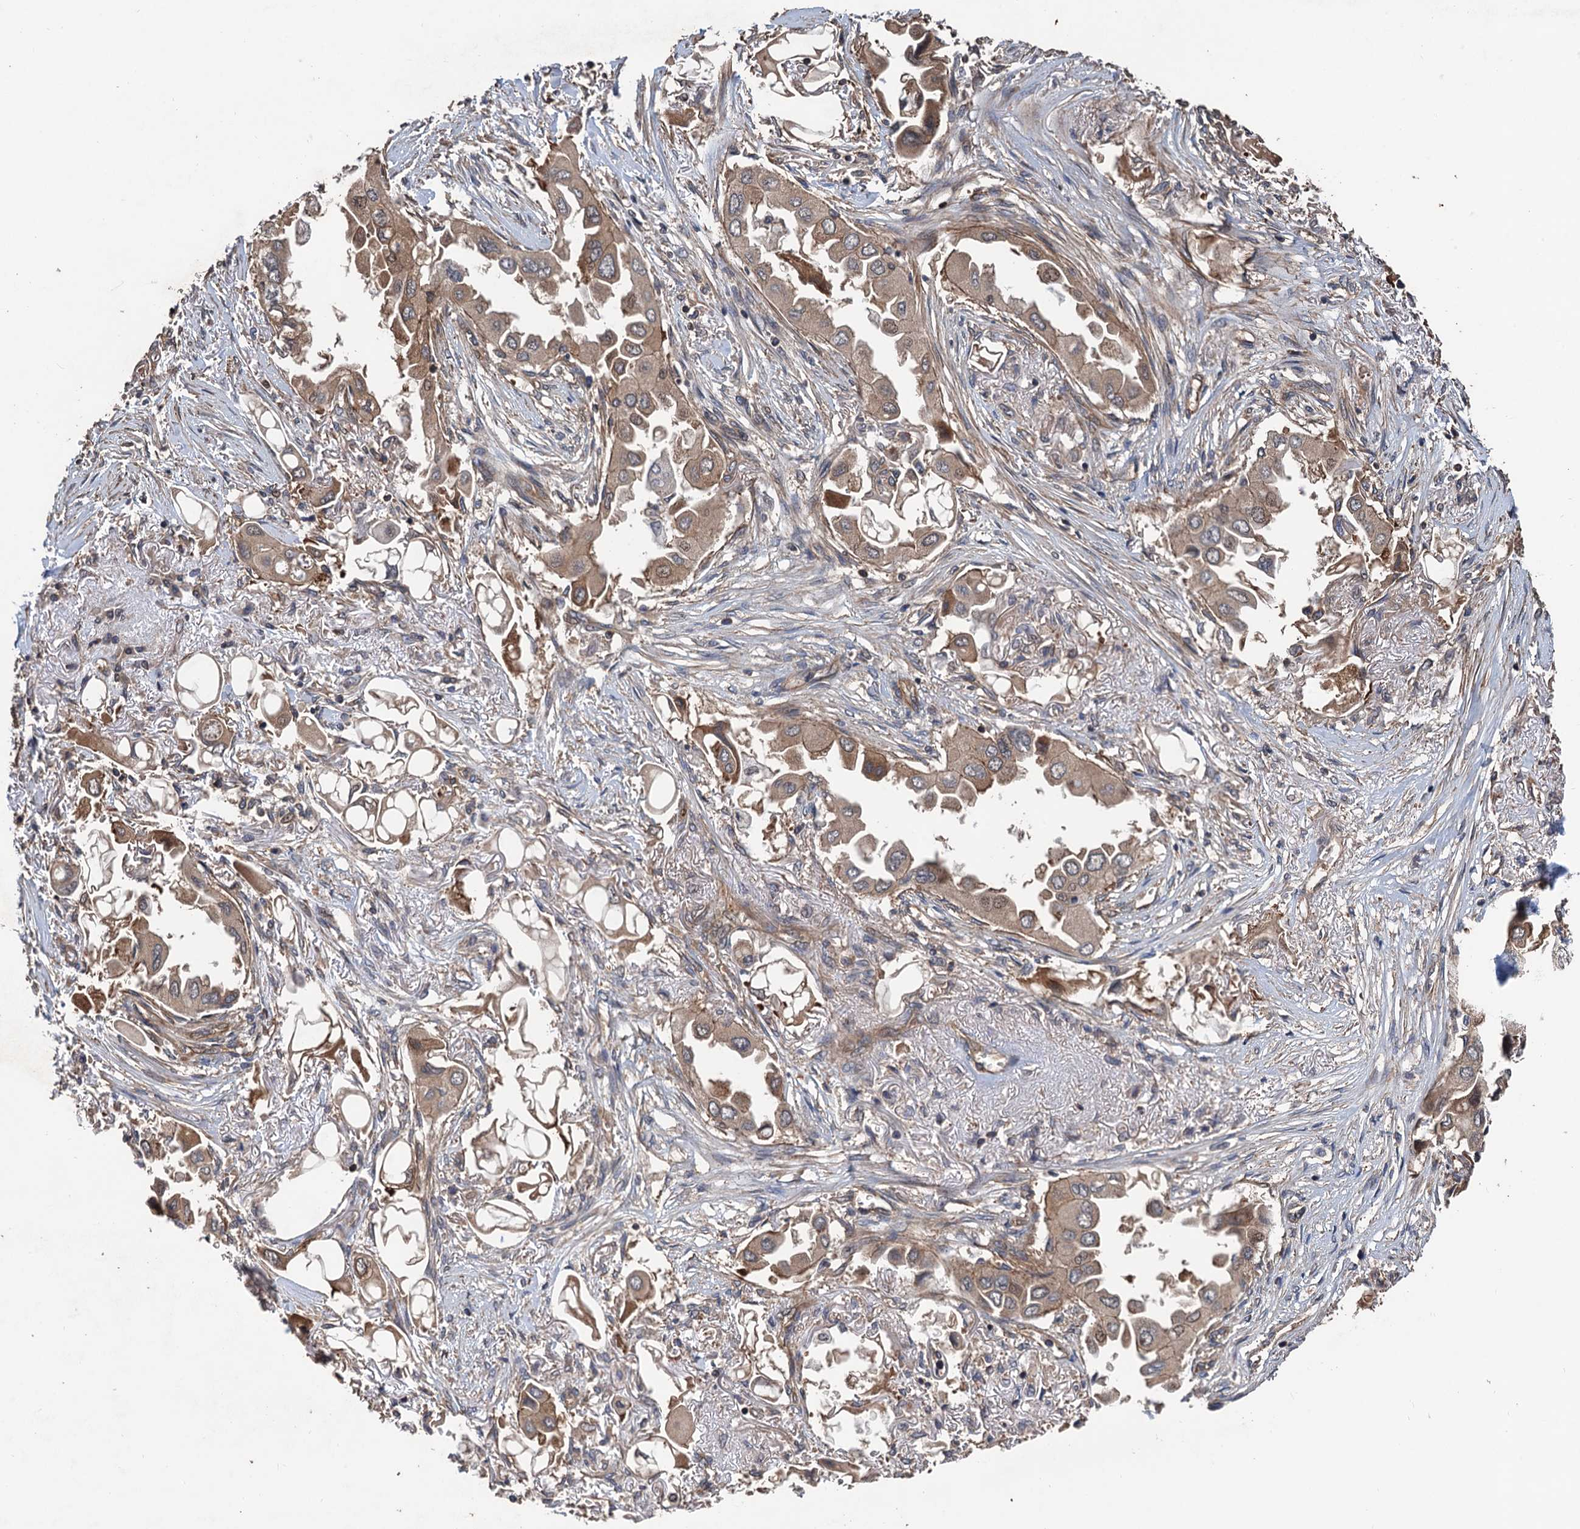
{"staining": {"intensity": "moderate", "quantity": "<25%", "location": "cytoplasmic/membranous"}, "tissue": "lung cancer", "cell_type": "Tumor cells", "image_type": "cancer", "snomed": [{"axis": "morphology", "description": "Adenocarcinoma, NOS"}, {"axis": "topography", "description": "Lung"}], "caption": "Protein expression analysis of human adenocarcinoma (lung) reveals moderate cytoplasmic/membranous staining in approximately <25% of tumor cells.", "gene": "PPP4R1", "patient": {"sex": "female", "age": 76}}